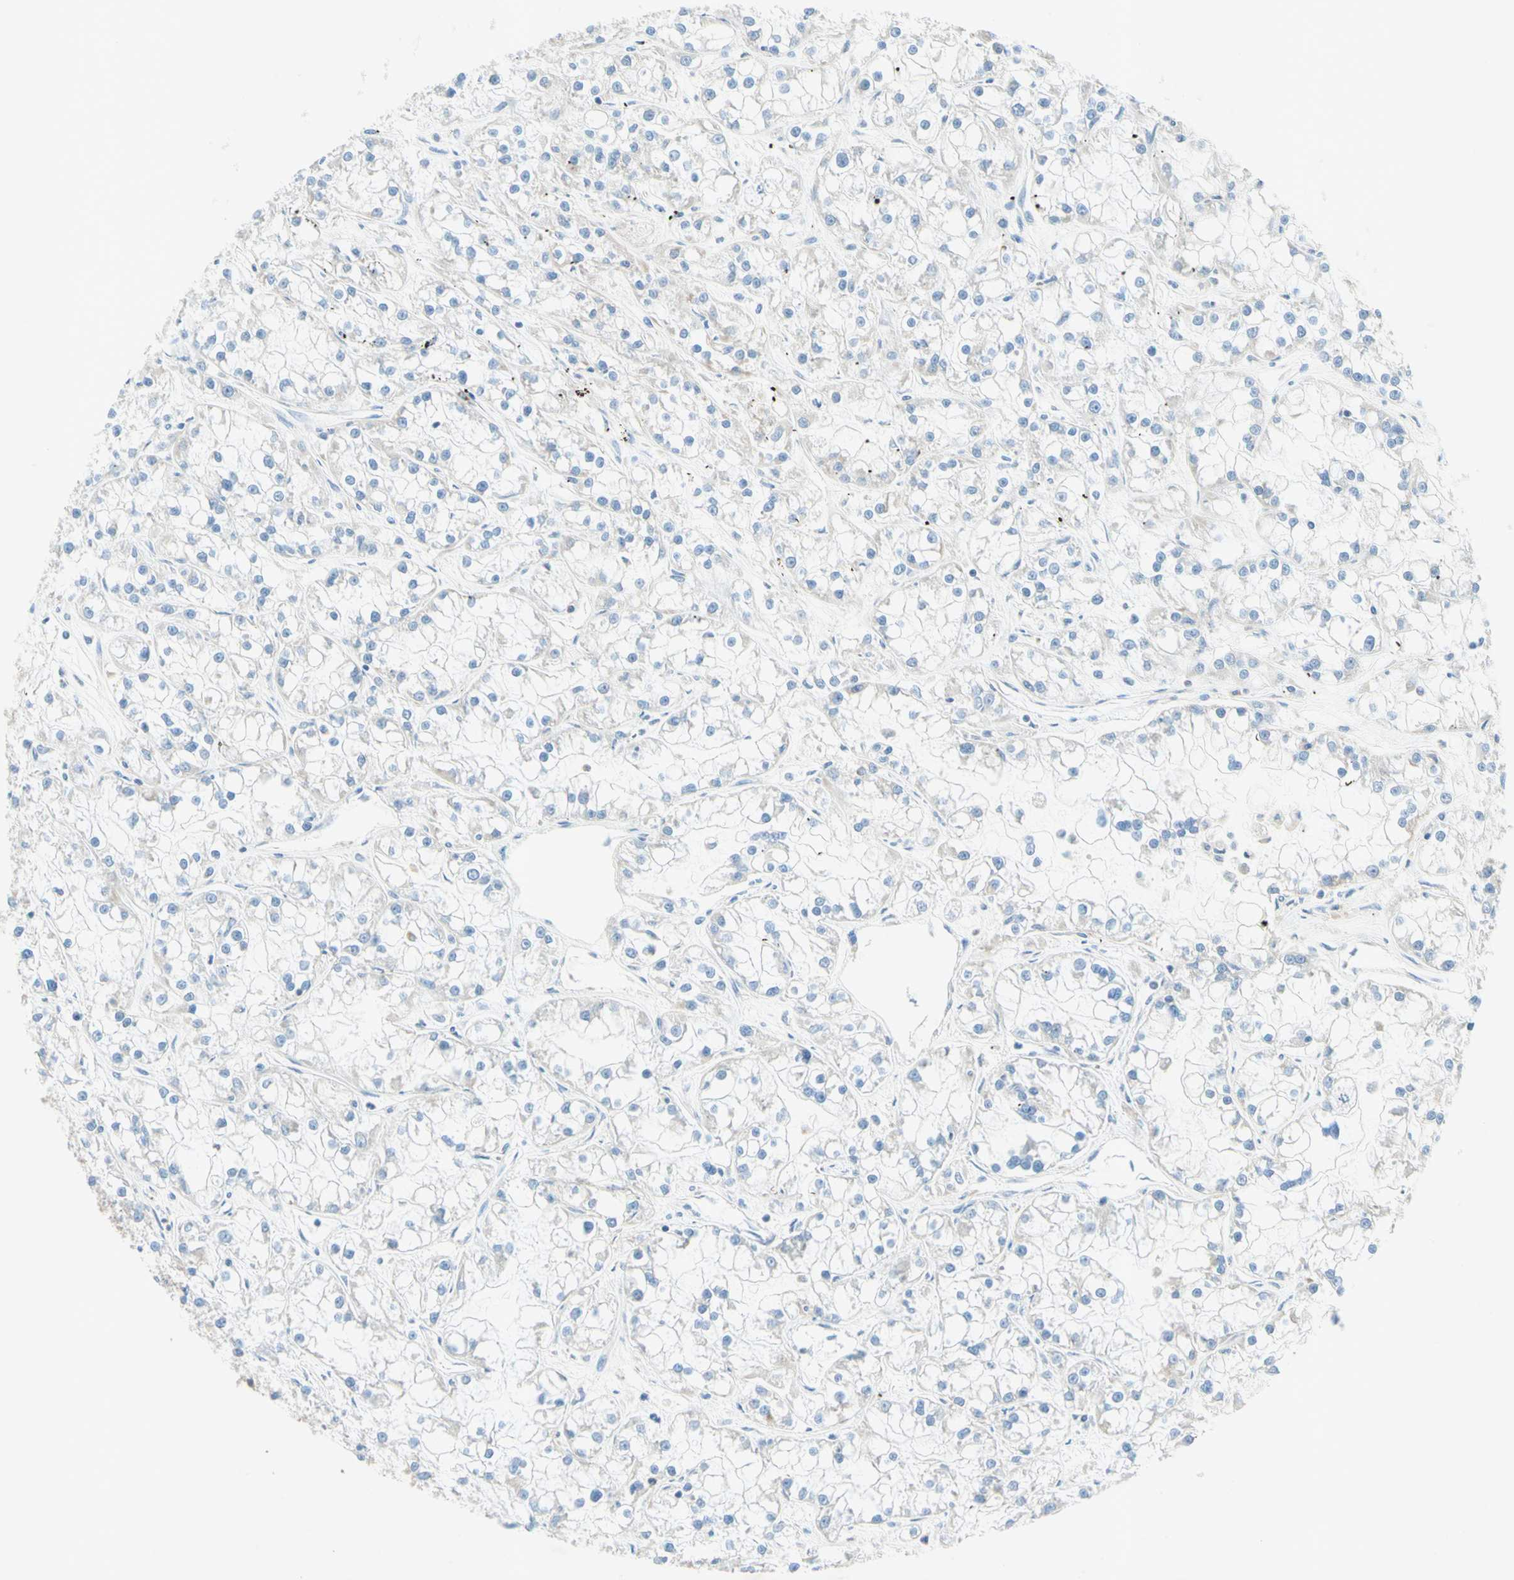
{"staining": {"intensity": "negative", "quantity": "none", "location": "none"}, "tissue": "renal cancer", "cell_type": "Tumor cells", "image_type": "cancer", "snomed": [{"axis": "morphology", "description": "Adenocarcinoma, NOS"}, {"axis": "topography", "description": "Kidney"}], "caption": "Renal adenocarcinoma stained for a protein using immunohistochemistry (IHC) displays no positivity tumor cells.", "gene": "MFF", "patient": {"sex": "female", "age": 52}}